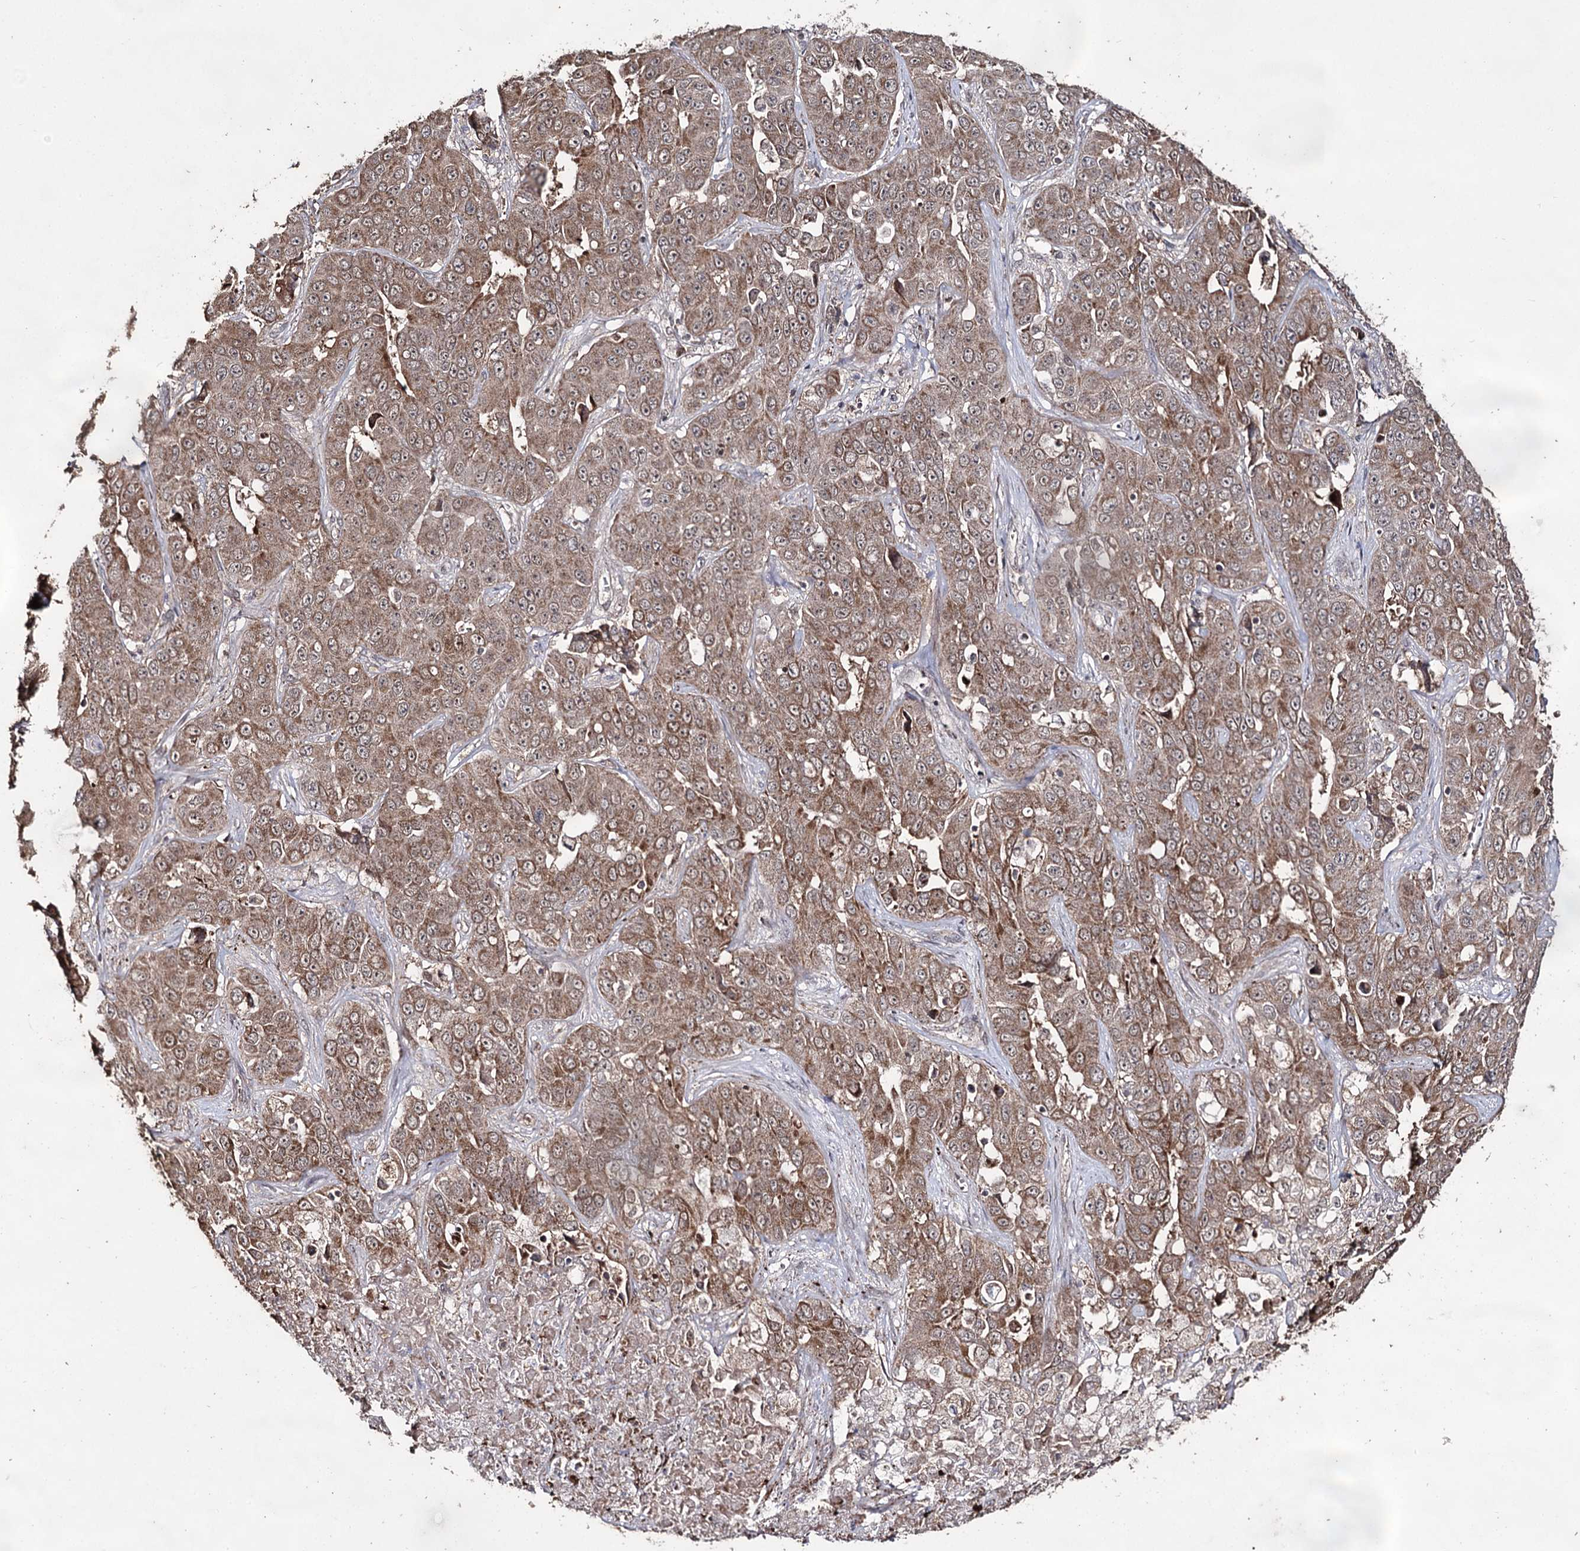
{"staining": {"intensity": "moderate", "quantity": ">75%", "location": "cytoplasmic/membranous"}, "tissue": "liver cancer", "cell_type": "Tumor cells", "image_type": "cancer", "snomed": [{"axis": "morphology", "description": "Cholangiocarcinoma"}, {"axis": "topography", "description": "Liver"}], "caption": "Liver cholangiocarcinoma stained for a protein demonstrates moderate cytoplasmic/membranous positivity in tumor cells.", "gene": "ACTR6", "patient": {"sex": "female", "age": 52}}